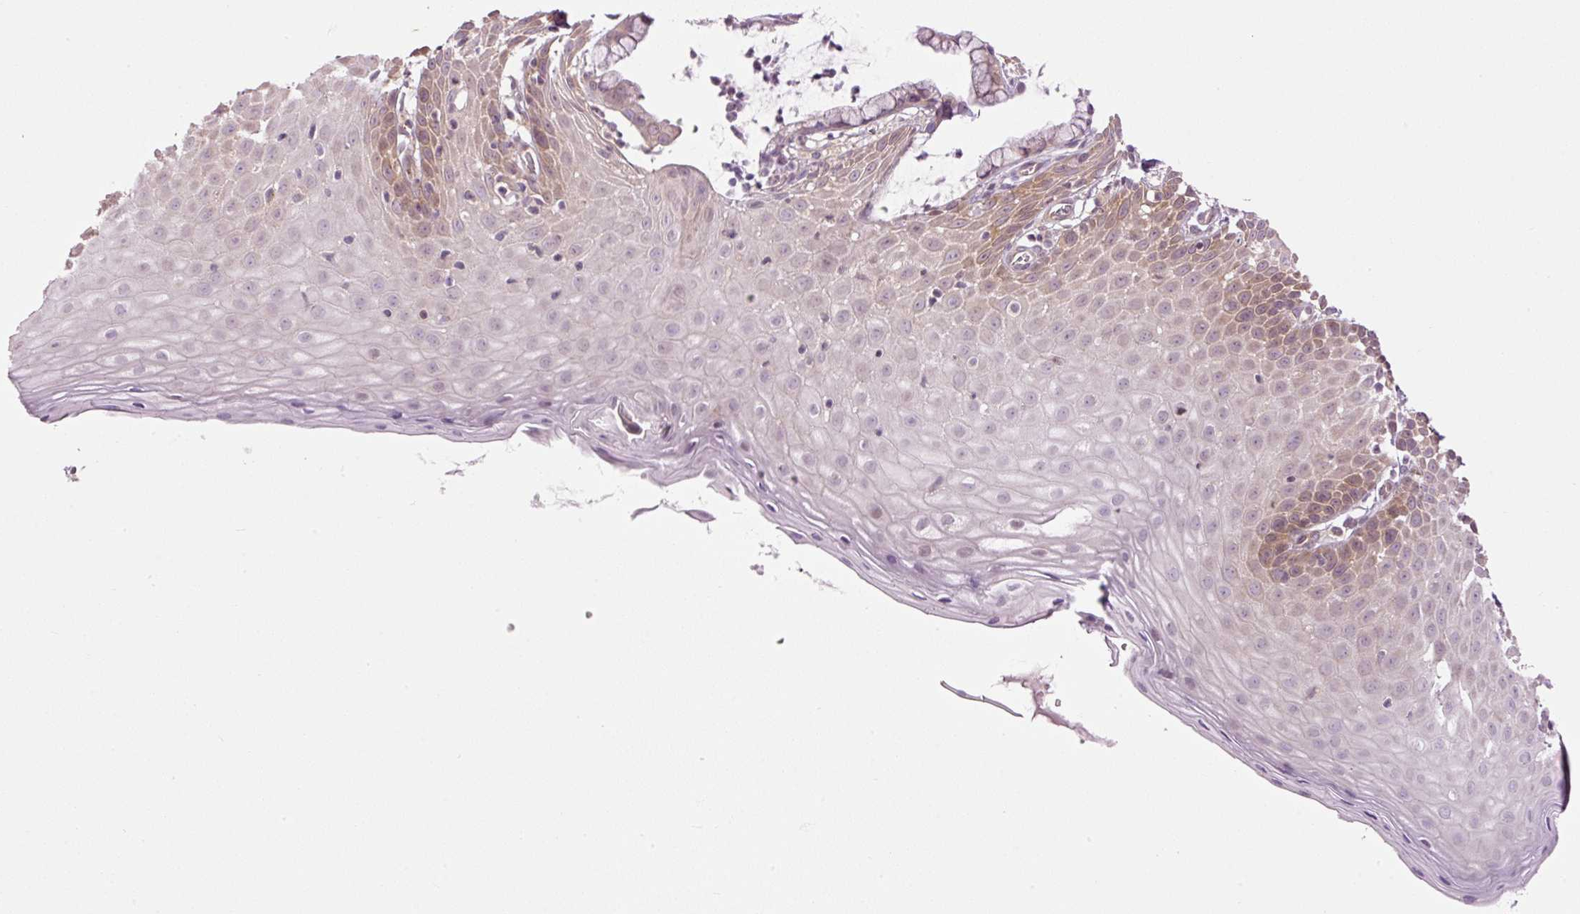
{"staining": {"intensity": "moderate", "quantity": "<25%", "location": "cytoplasmic/membranous"}, "tissue": "cervix", "cell_type": "Glandular cells", "image_type": "normal", "snomed": [{"axis": "morphology", "description": "Normal tissue, NOS"}, {"axis": "topography", "description": "Cervix"}], "caption": "The immunohistochemical stain highlights moderate cytoplasmic/membranous staining in glandular cells of benign cervix.", "gene": "MZT2A", "patient": {"sex": "female", "age": 36}}